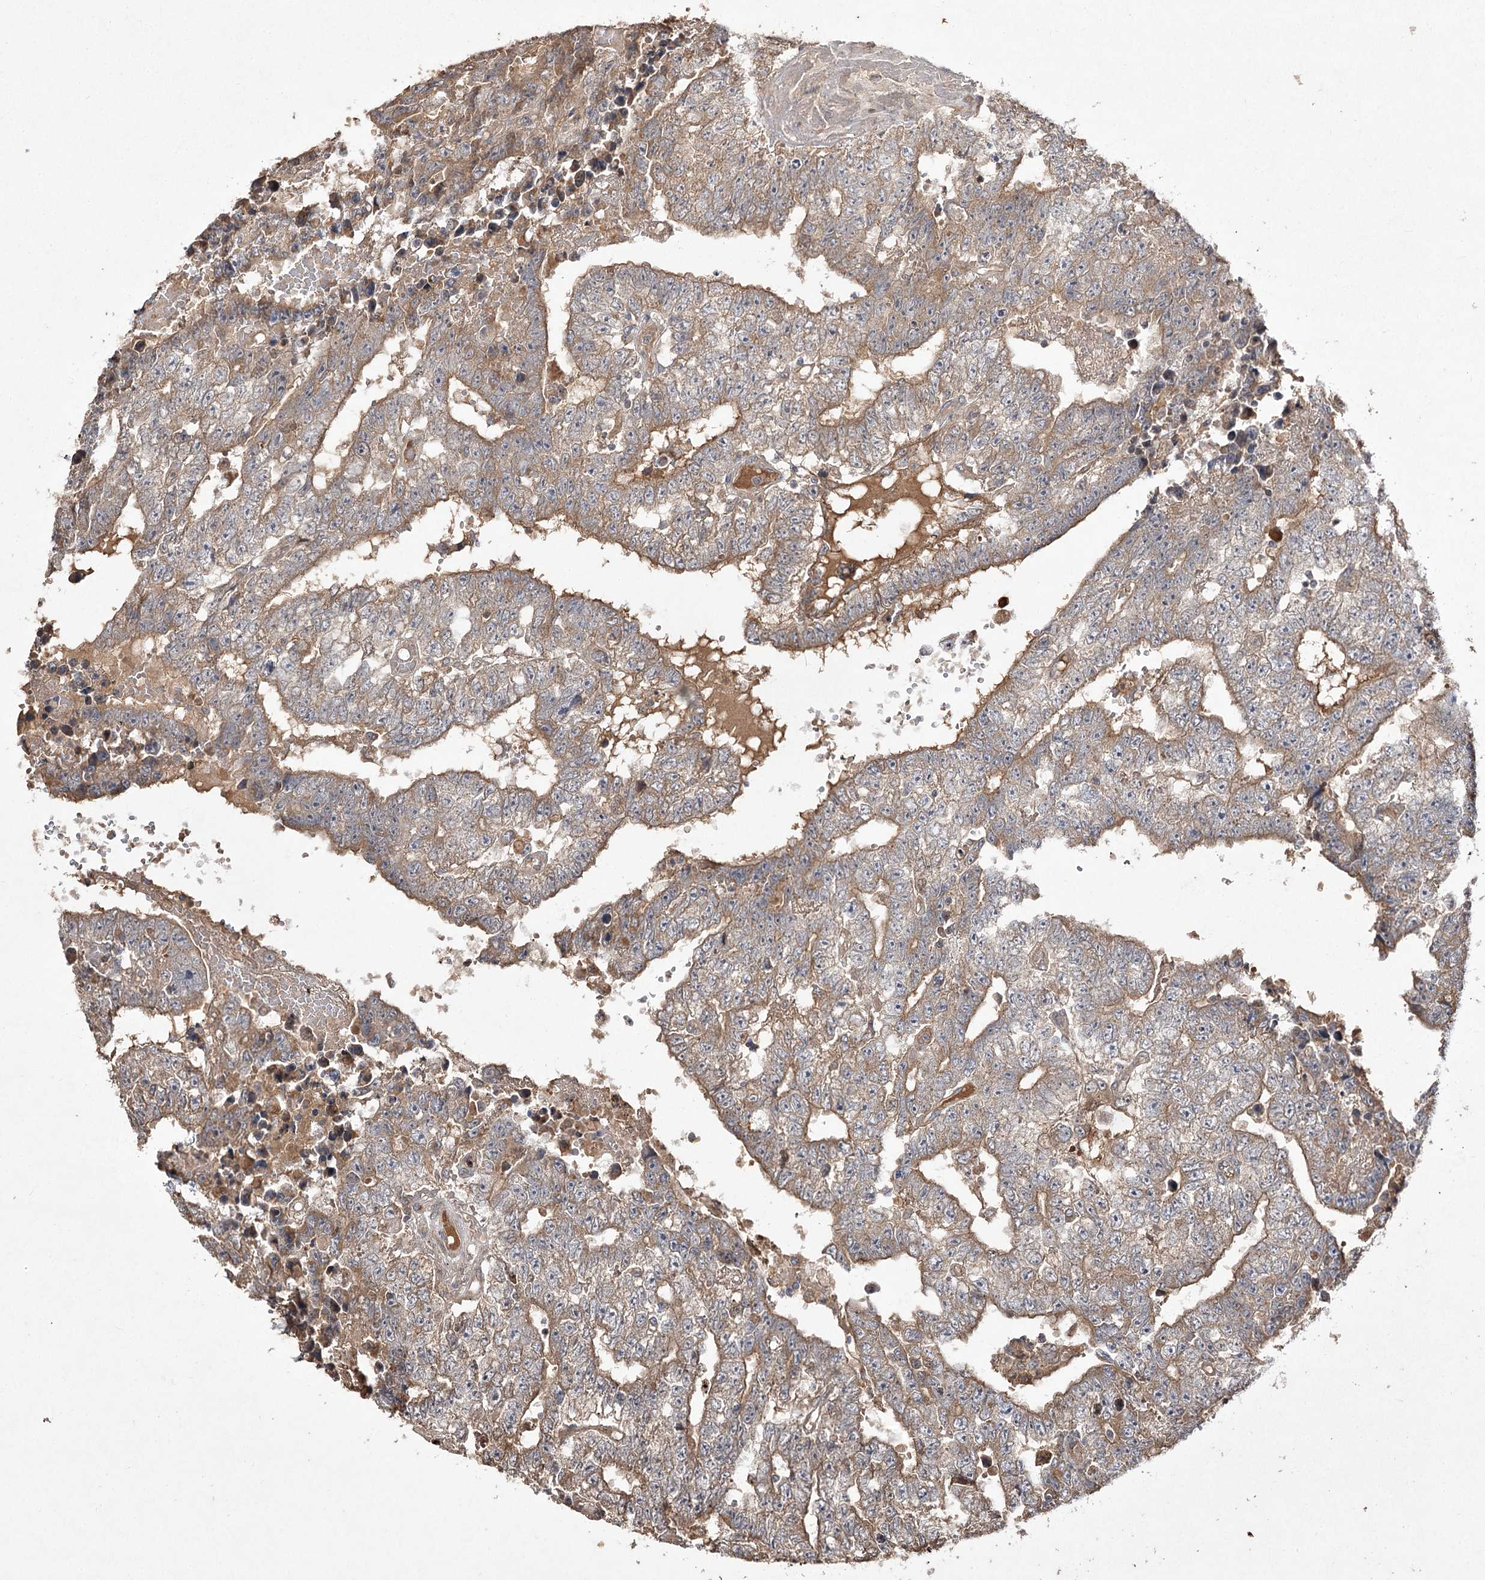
{"staining": {"intensity": "moderate", "quantity": "25%-75%", "location": "cytoplasmic/membranous"}, "tissue": "testis cancer", "cell_type": "Tumor cells", "image_type": "cancer", "snomed": [{"axis": "morphology", "description": "Carcinoma, Embryonal, NOS"}, {"axis": "topography", "description": "Testis"}], "caption": "Testis cancer stained for a protein (brown) demonstrates moderate cytoplasmic/membranous positive positivity in about 25%-75% of tumor cells.", "gene": "FANCL", "patient": {"sex": "male", "age": 25}}